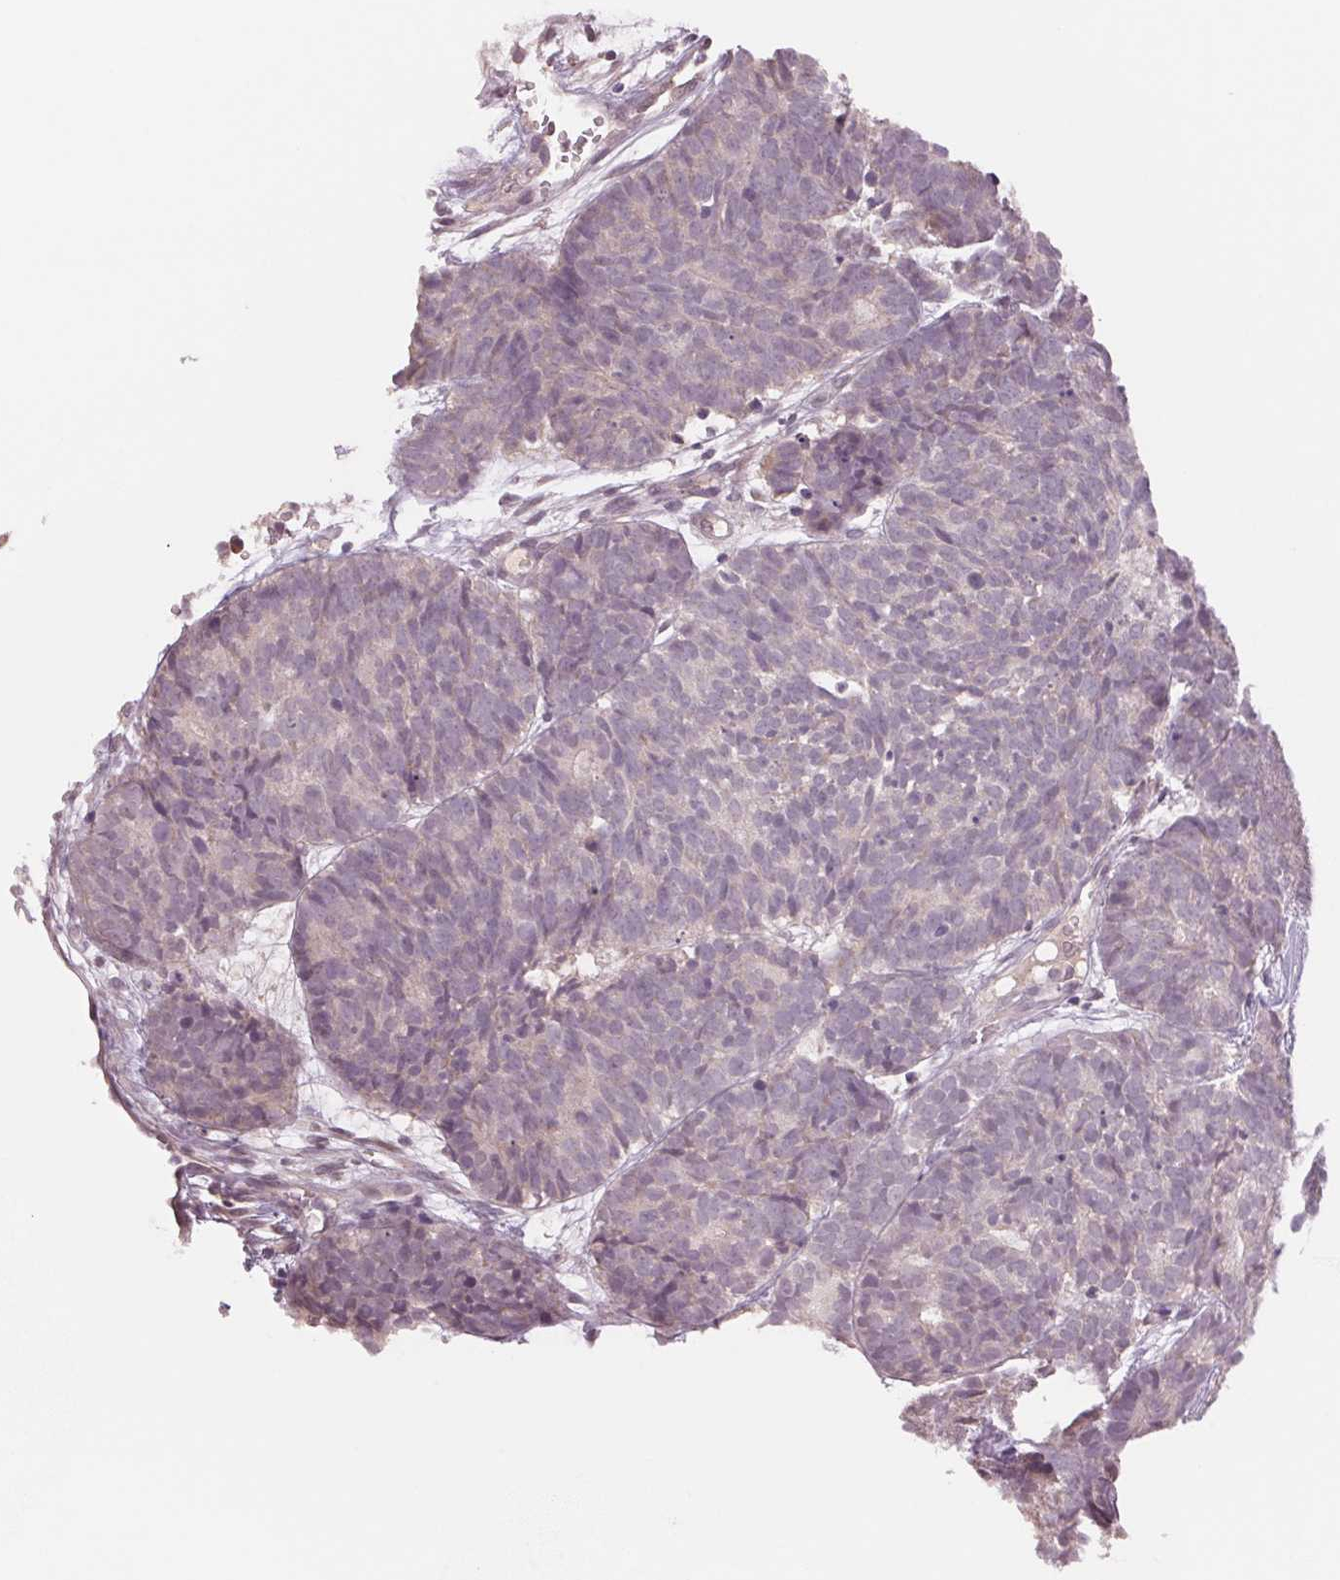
{"staining": {"intensity": "negative", "quantity": "none", "location": "none"}, "tissue": "head and neck cancer", "cell_type": "Tumor cells", "image_type": "cancer", "snomed": [{"axis": "morphology", "description": "Adenocarcinoma, NOS"}, {"axis": "topography", "description": "Head-Neck"}], "caption": "An immunohistochemistry image of adenocarcinoma (head and neck) is shown. There is no staining in tumor cells of adenocarcinoma (head and neck).", "gene": "PPIA", "patient": {"sex": "female", "age": 81}}